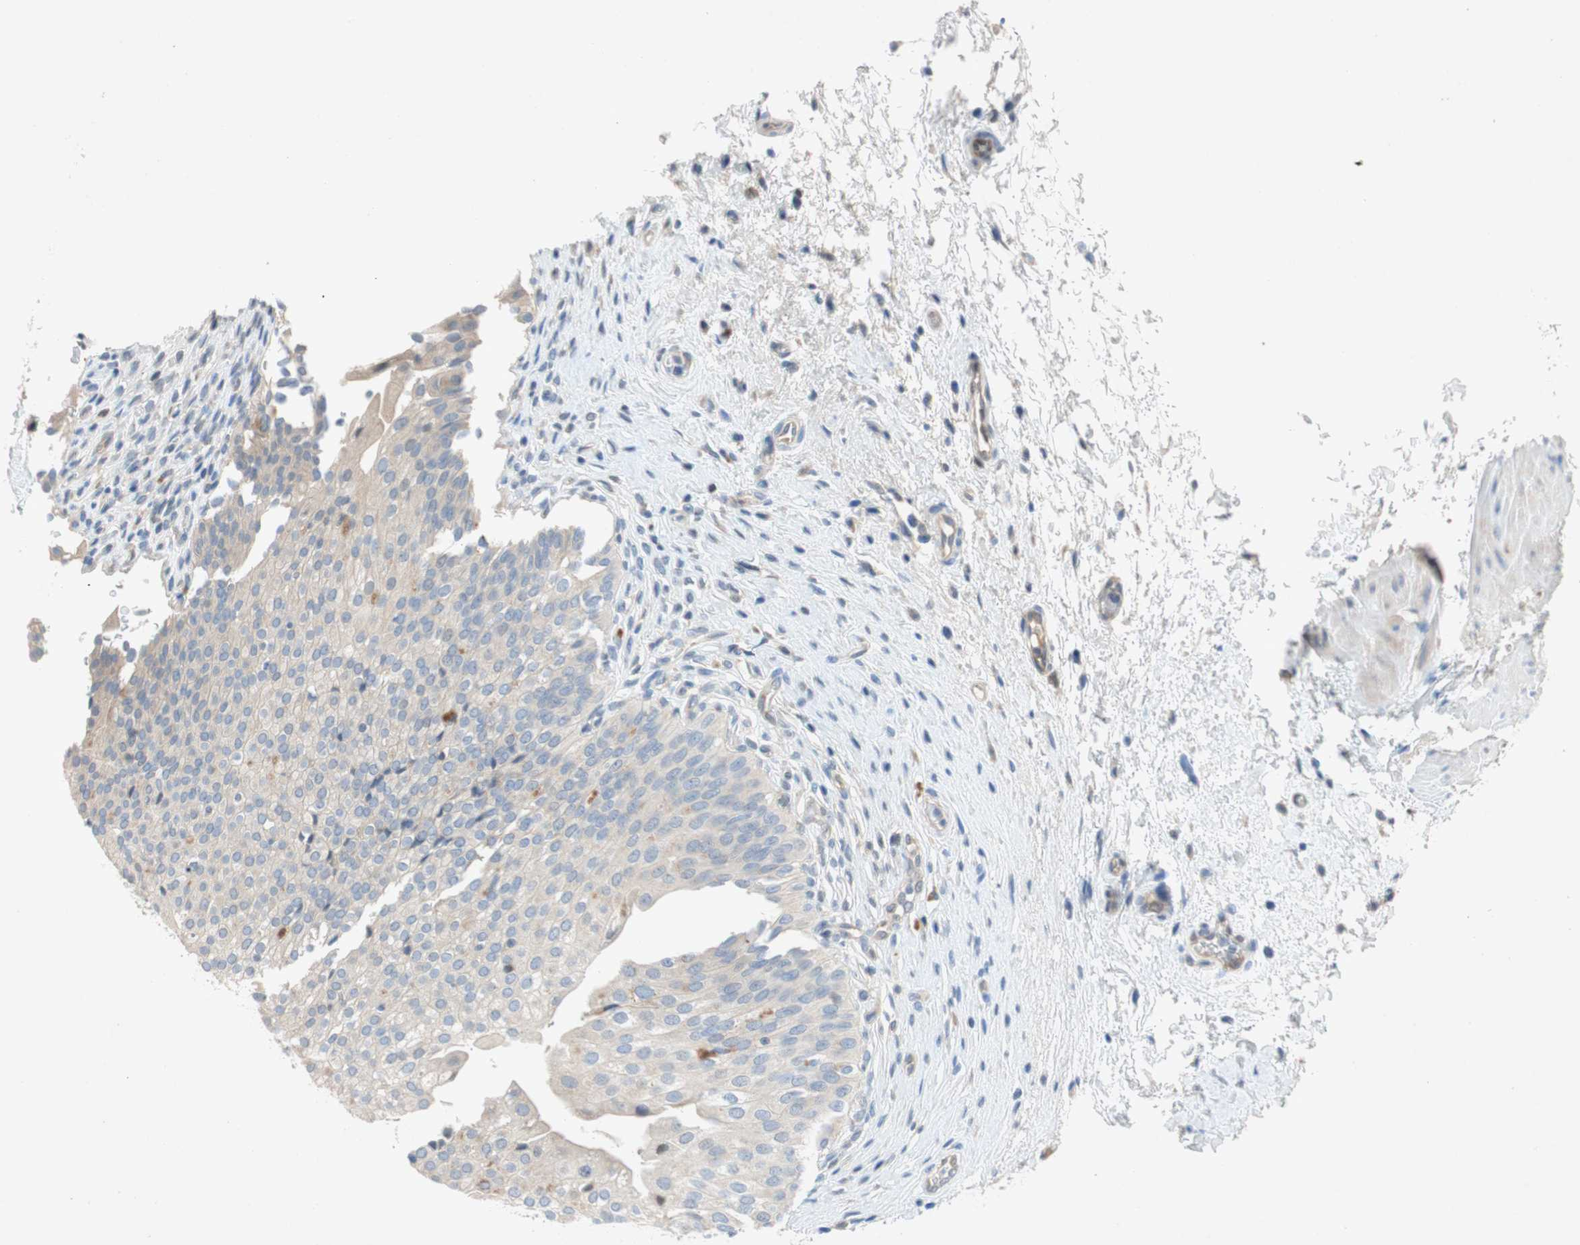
{"staining": {"intensity": "weak", "quantity": ">75%", "location": "cytoplasmic/membranous"}, "tissue": "urinary bladder", "cell_type": "Urothelial cells", "image_type": "normal", "snomed": [{"axis": "morphology", "description": "Normal tissue, NOS"}, {"axis": "morphology", "description": "Urothelial carcinoma, High grade"}, {"axis": "topography", "description": "Urinary bladder"}], "caption": "An immunohistochemistry (IHC) photomicrograph of normal tissue is shown. Protein staining in brown shows weak cytoplasmic/membranous positivity in urinary bladder within urothelial cells. (DAB = brown stain, brightfield microscopy at high magnification).", "gene": "RELB", "patient": {"sex": "male", "age": 46}}